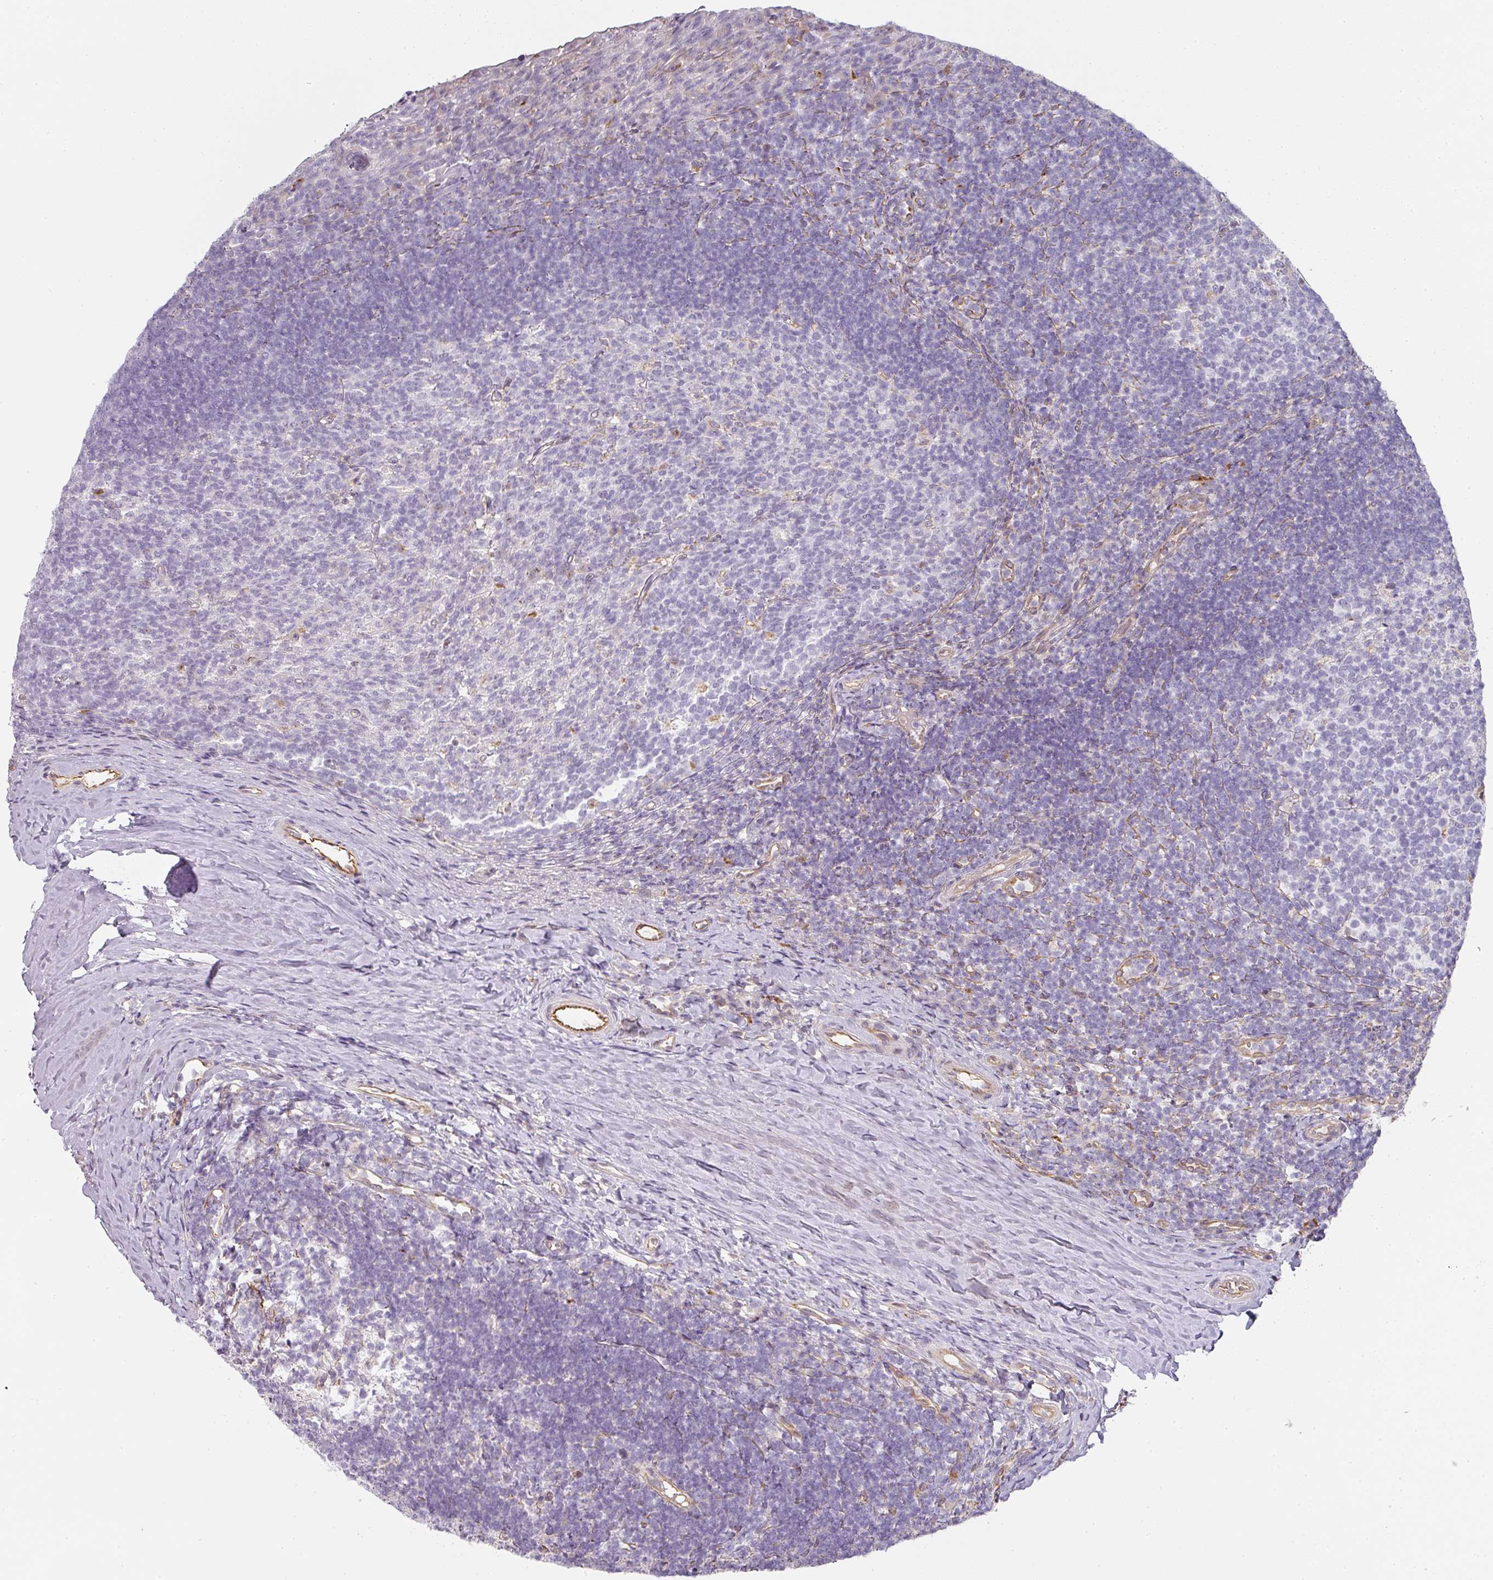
{"staining": {"intensity": "negative", "quantity": "none", "location": "none"}, "tissue": "tonsil", "cell_type": "Germinal center cells", "image_type": "normal", "snomed": [{"axis": "morphology", "description": "Normal tissue, NOS"}, {"axis": "topography", "description": "Tonsil"}], "caption": "Human tonsil stained for a protein using IHC exhibits no staining in germinal center cells.", "gene": "ATP8B2", "patient": {"sex": "female", "age": 10}}